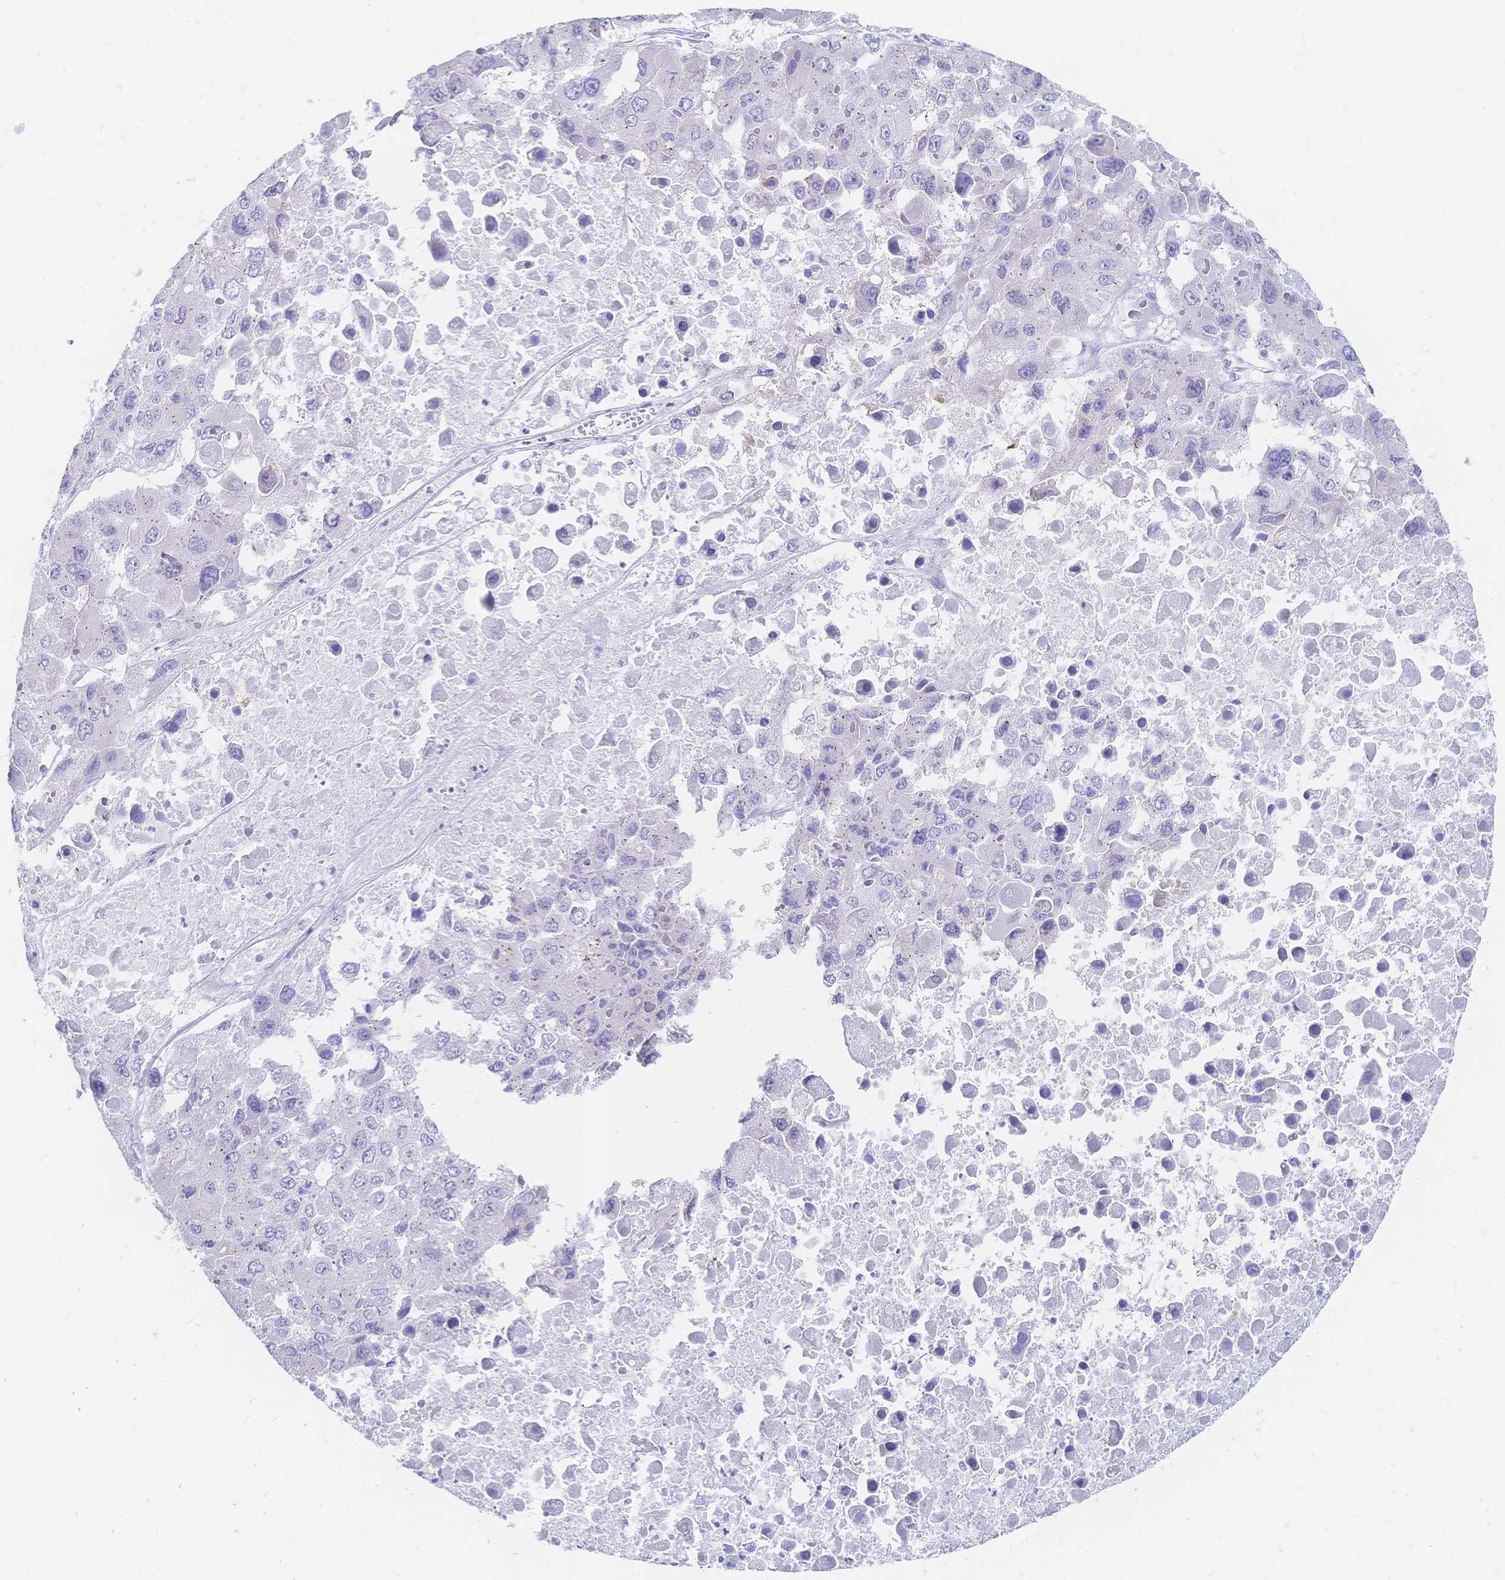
{"staining": {"intensity": "negative", "quantity": "none", "location": "none"}, "tissue": "liver cancer", "cell_type": "Tumor cells", "image_type": "cancer", "snomed": [{"axis": "morphology", "description": "Carcinoma, Hepatocellular, NOS"}, {"axis": "topography", "description": "Liver"}], "caption": "Immunohistochemical staining of liver cancer (hepatocellular carcinoma) shows no significant expression in tumor cells.", "gene": "PSORS1C2", "patient": {"sex": "female", "age": 41}}